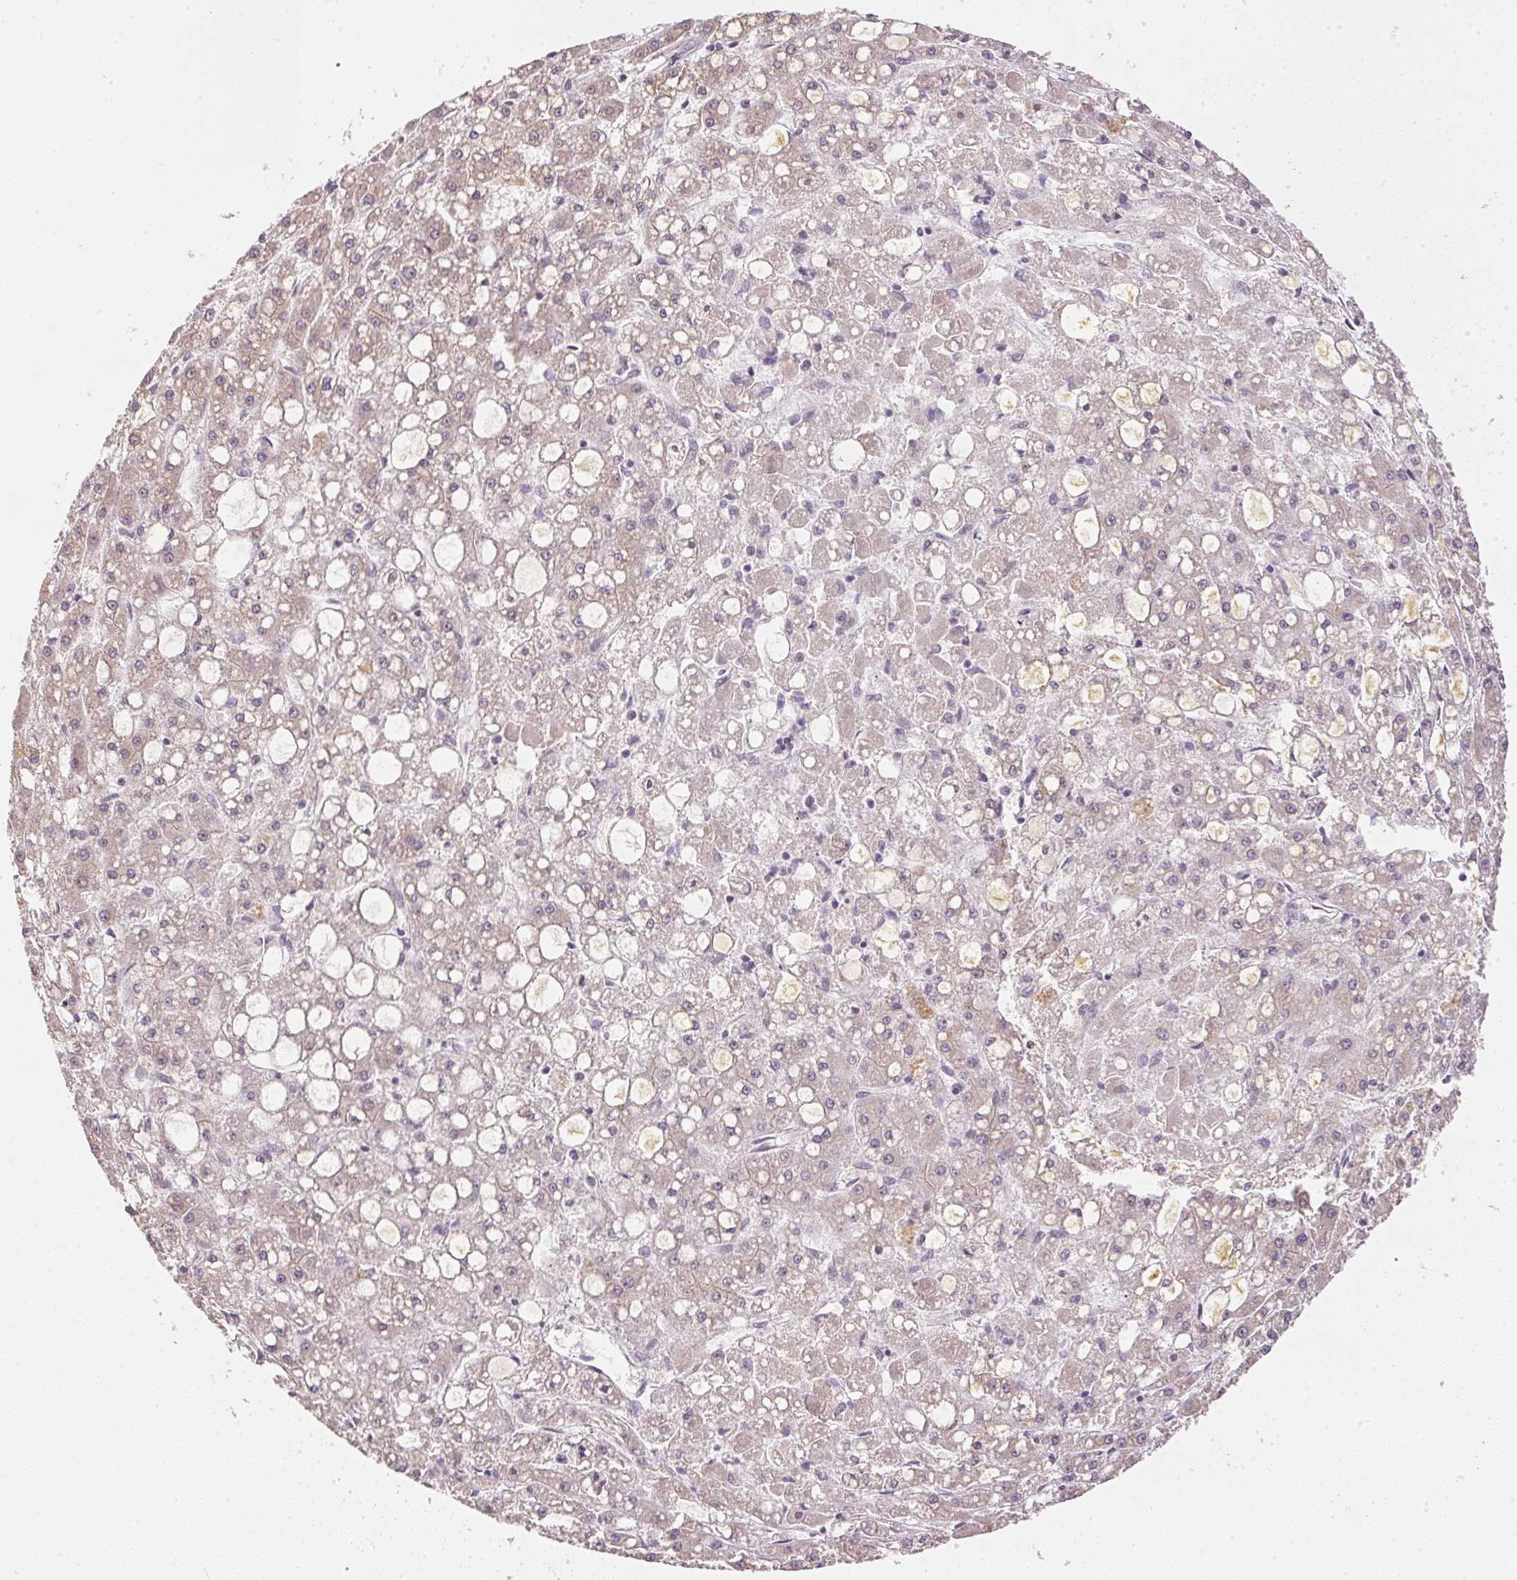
{"staining": {"intensity": "weak", "quantity": "25%-75%", "location": "cytoplasmic/membranous"}, "tissue": "liver cancer", "cell_type": "Tumor cells", "image_type": "cancer", "snomed": [{"axis": "morphology", "description": "Carcinoma, Hepatocellular, NOS"}, {"axis": "topography", "description": "Liver"}], "caption": "Protein expression analysis of liver hepatocellular carcinoma demonstrates weak cytoplasmic/membranous staining in about 25%-75% of tumor cells.", "gene": "DHCR24", "patient": {"sex": "male", "age": 67}}